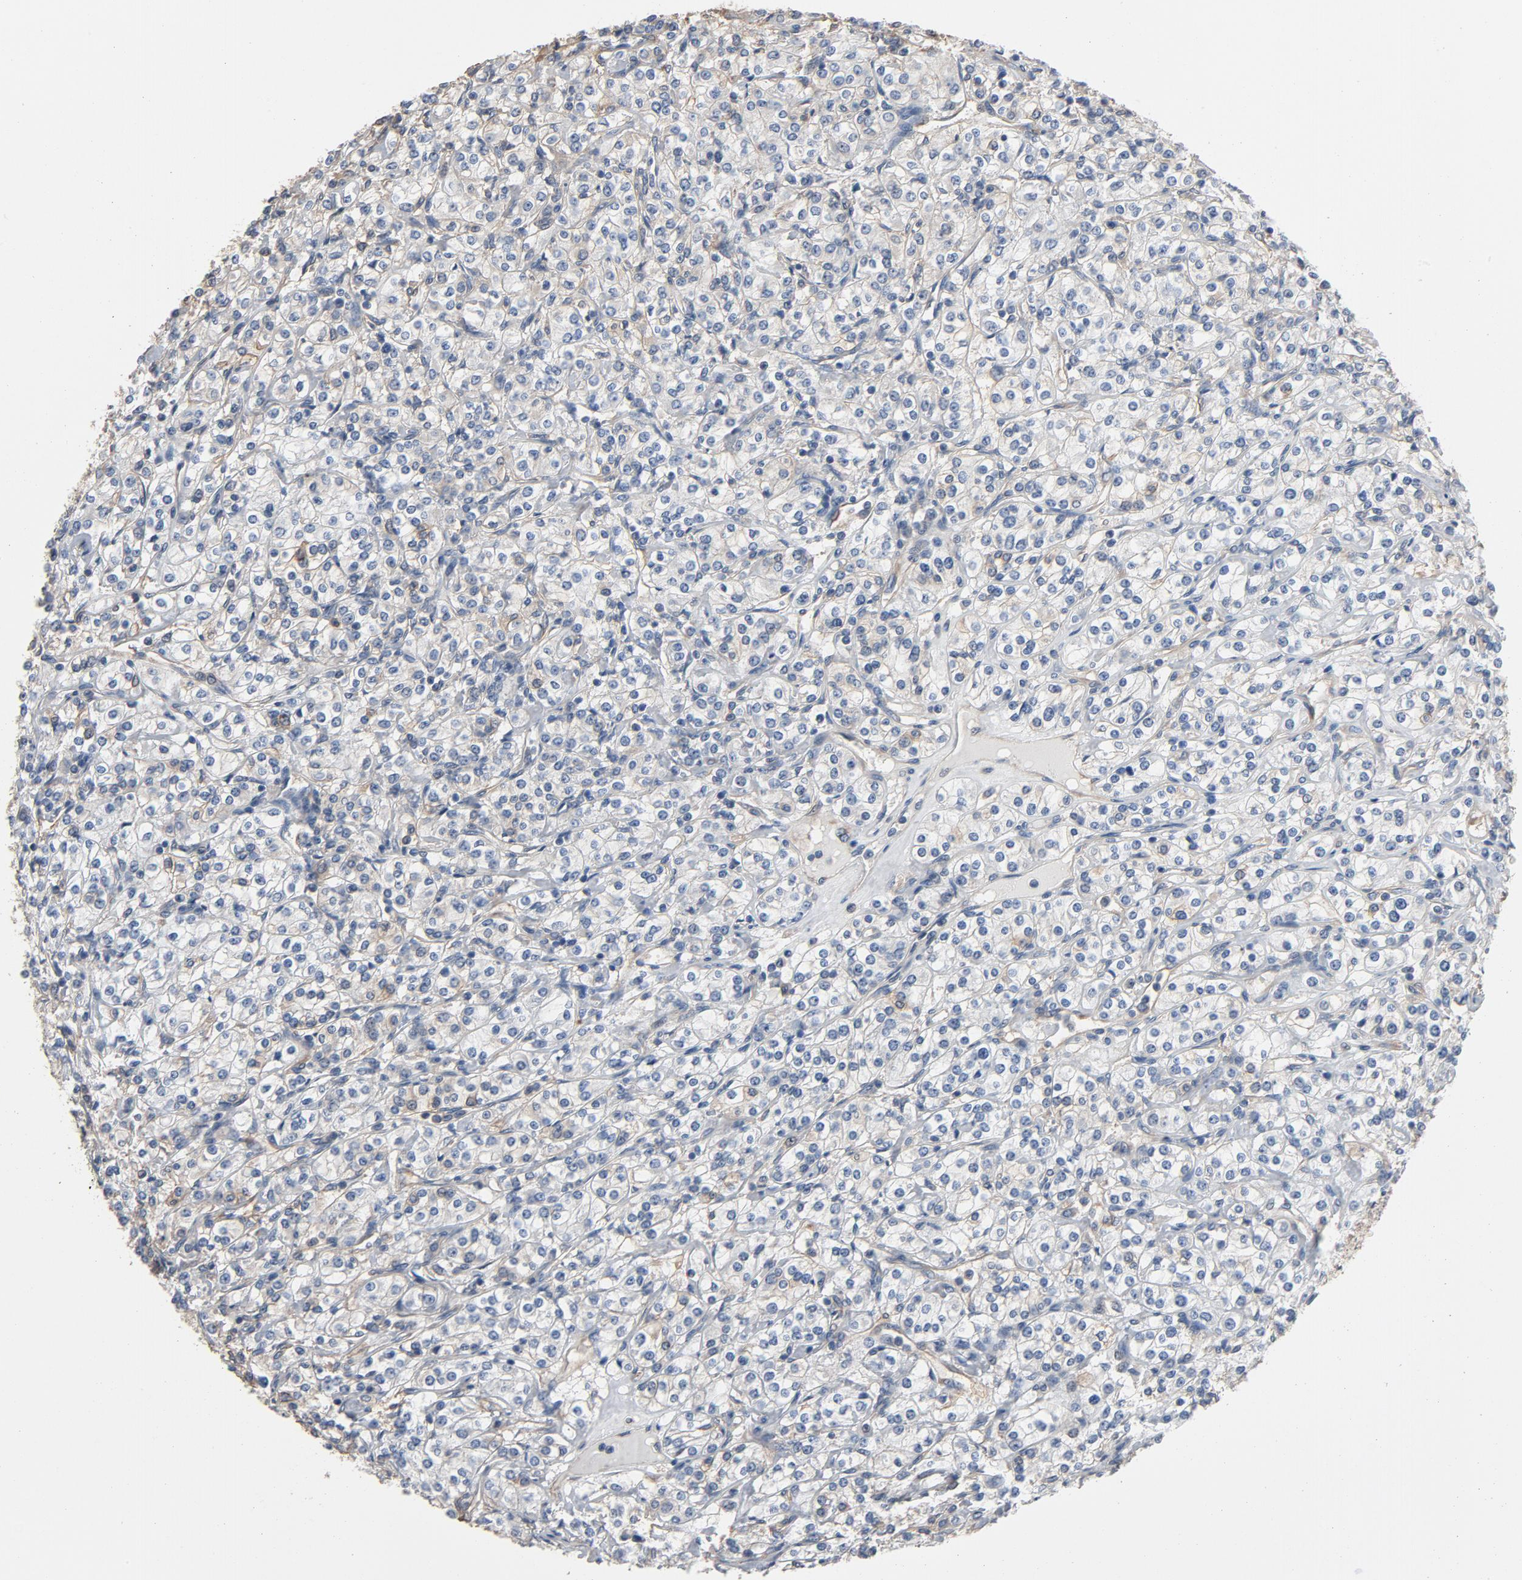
{"staining": {"intensity": "negative", "quantity": "none", "location": "none"}, "tissue": "renal cancer", "cell_type": "Tumor cells", "image_type": "cancer", "snomed": [{"axis": "morphology", "description": "Adenocarcinoma, NOS"}, {"axis": "topography", "description": "Kidney"}], "caption": "IHC photomicrograph of neoplastic tissue: human renal cancer (adenocarcinoma) stained with DAB demonstrates no significant protein staining in tumor cells.", "gene": "SOX6", "patient": {"sex": "male", "age": 77}}